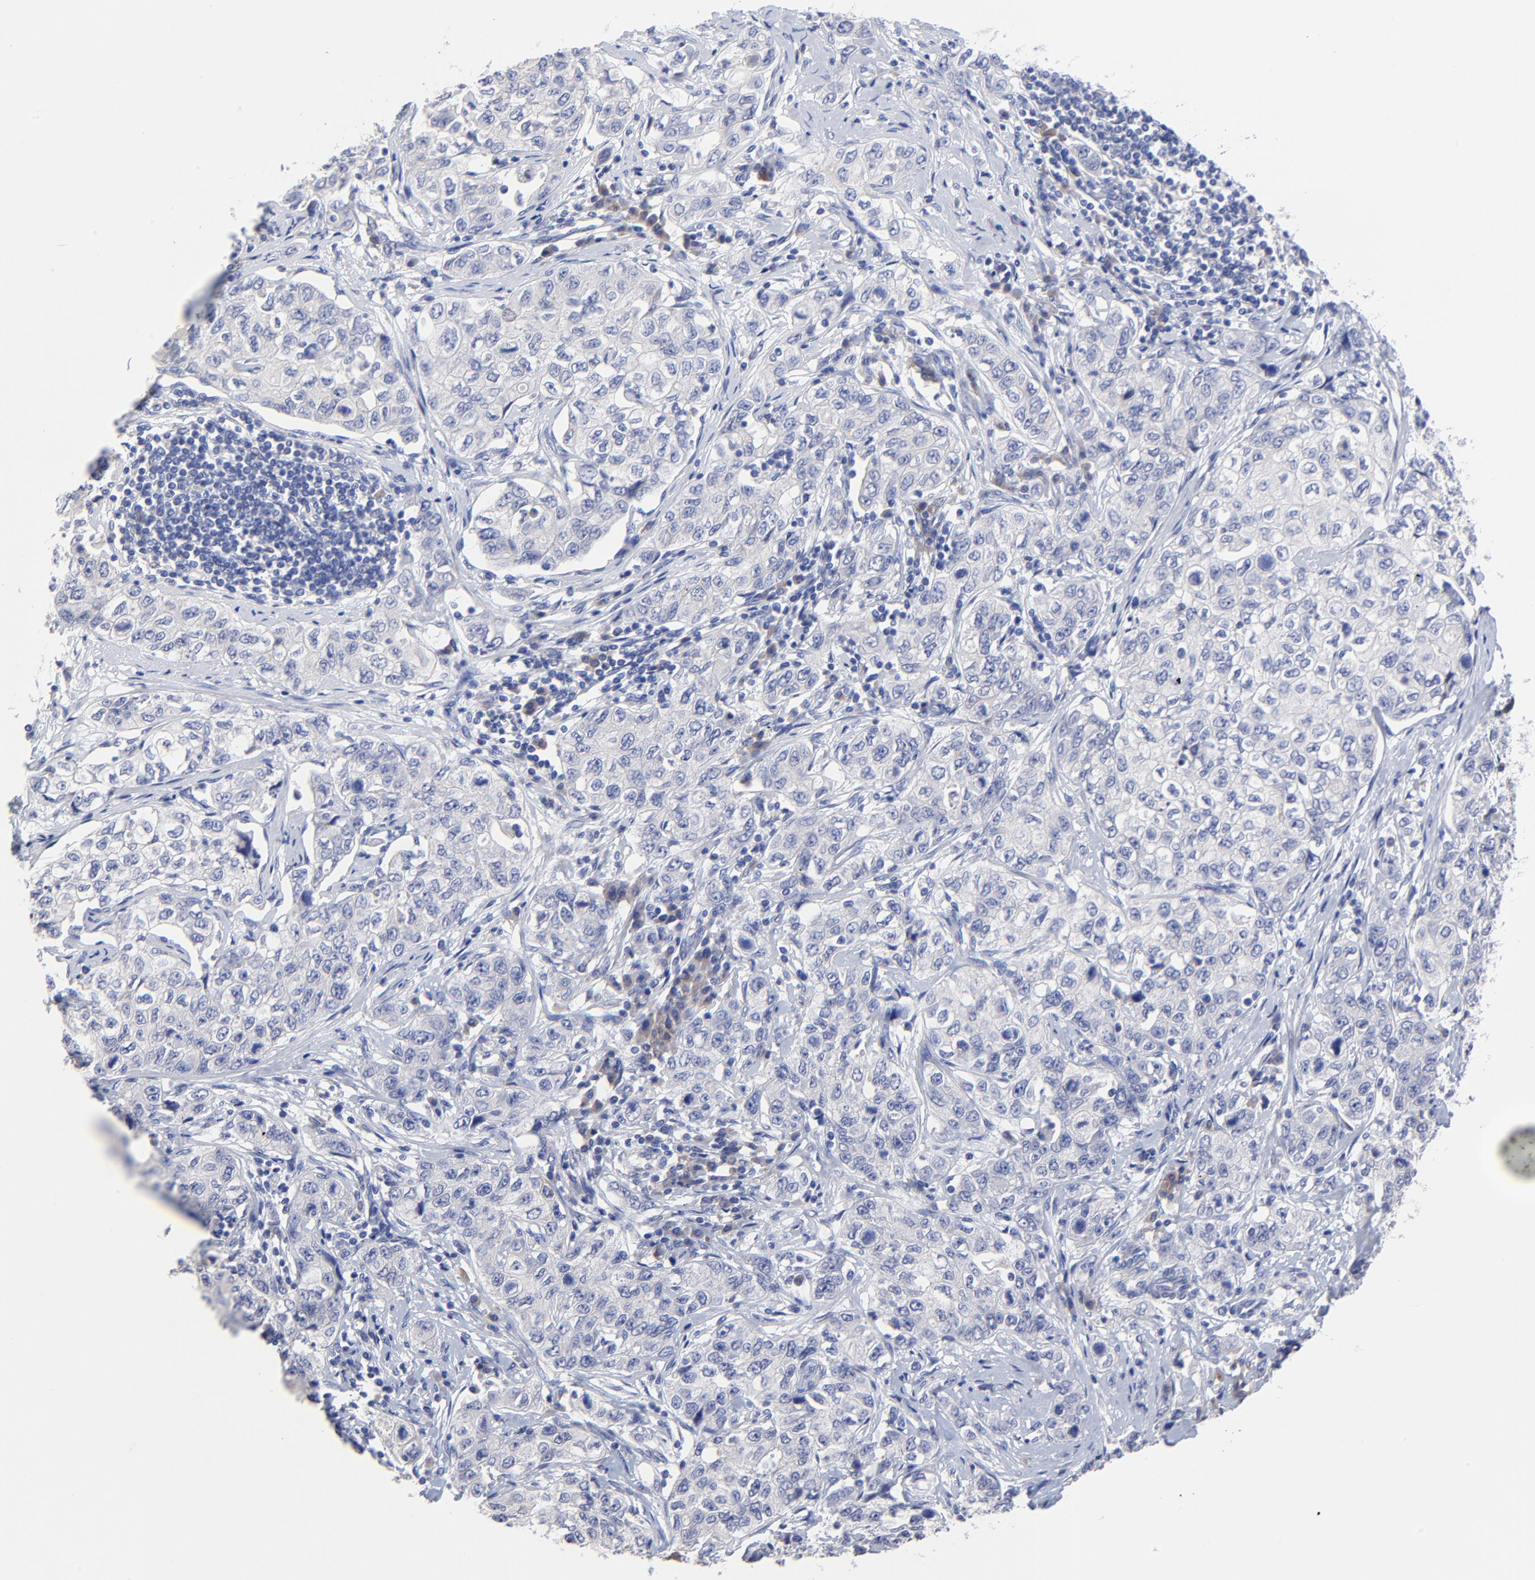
{"staining": {"intensity": "negative", "quantity": "none", "location": "none"}, "tissue": "stomach cancer", "cell_type": "Tumor cells", "image_type": "cancer", "snomed": [{"axis": "morphology", "description": "Adenocarcinoma, NOS"}, {"axis": "topography", "description": "Stomach"}], "caption": "The image exhibits no significant expression in tumor cells of adenocarcinoma (stomach).", "gene": "LAX1", "patient": {"sex": "male", "age": 48}}